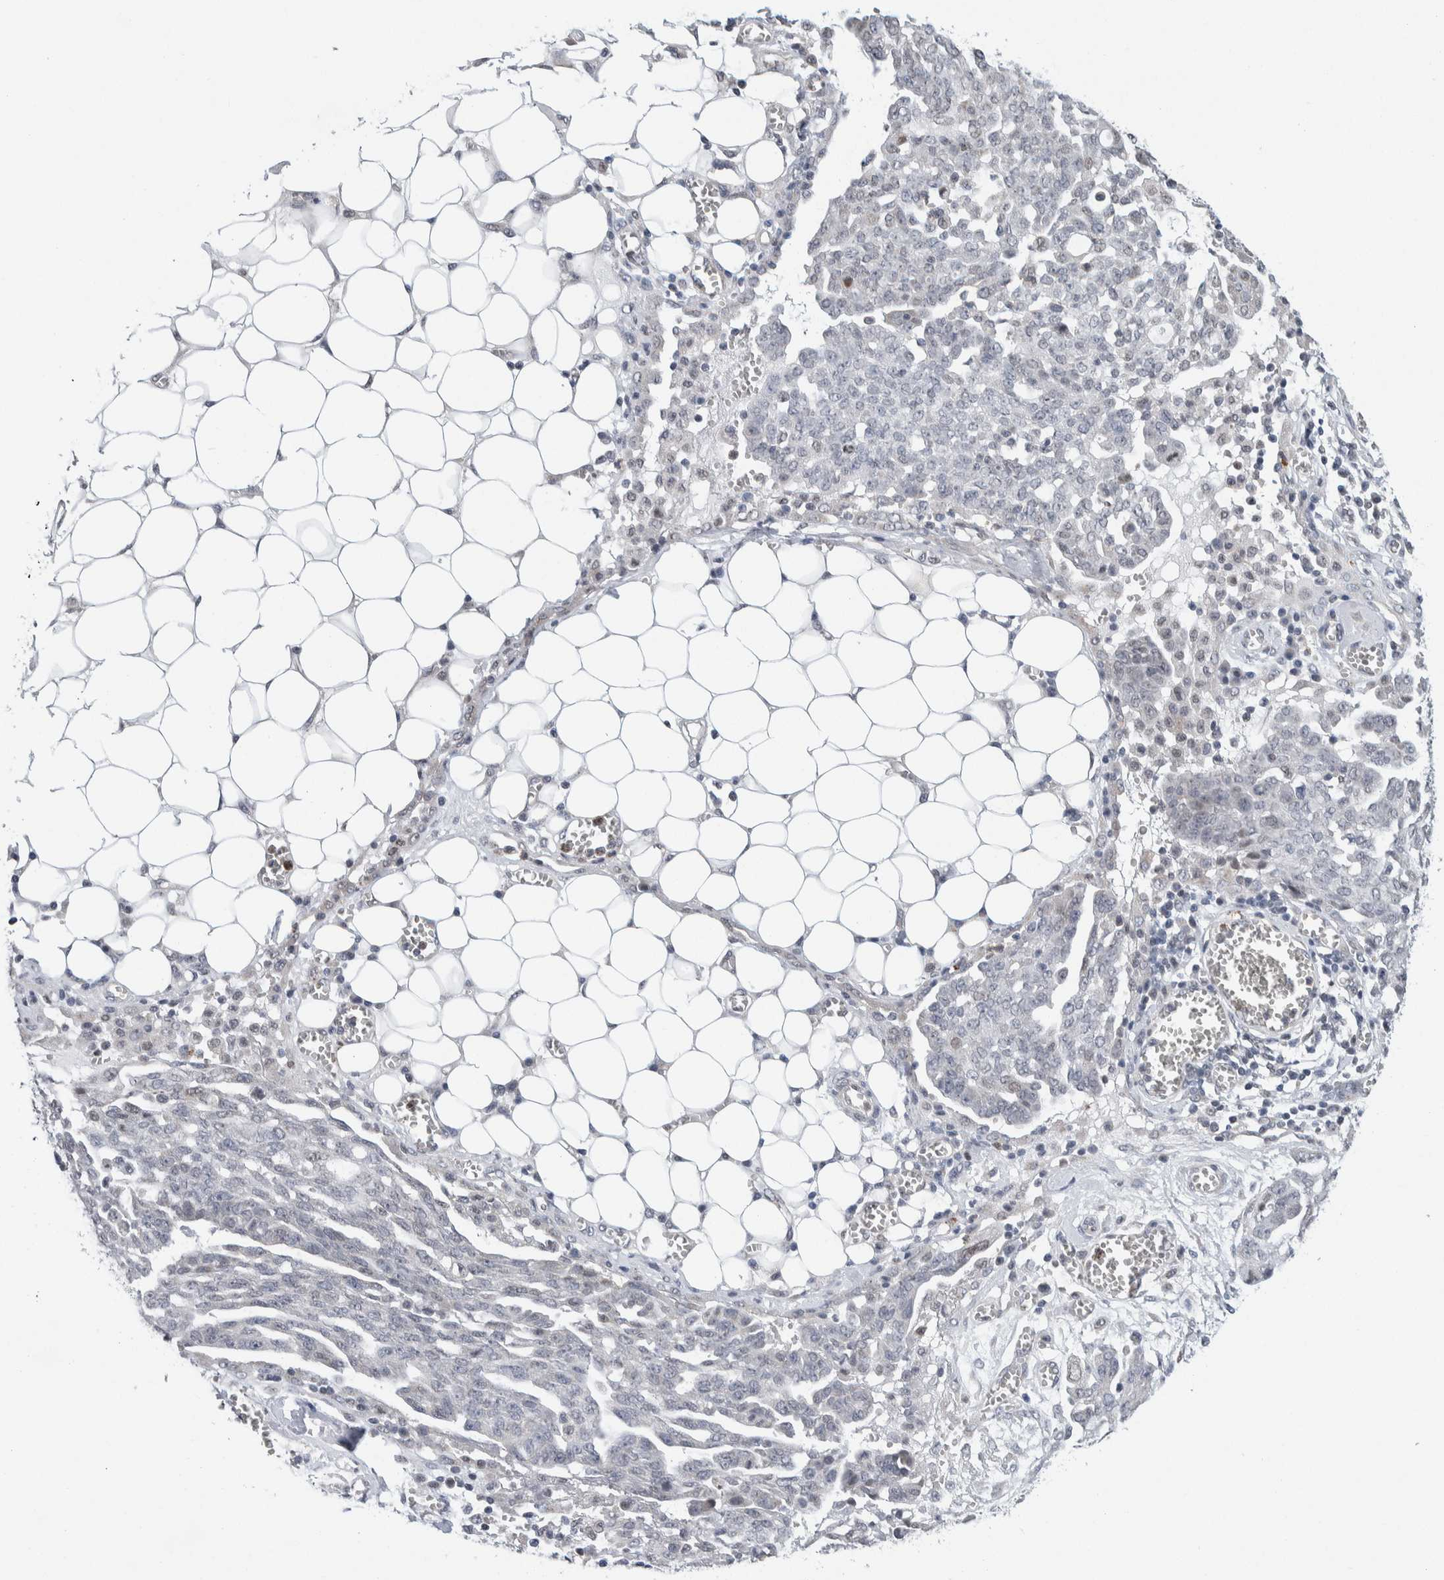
{"staining": {"intensity": "negative", "quantity": "none", "location": "none"}, "tissue": "ovarian cancer", "cell_type": "Tumor cells", "image_type": "cancer", "snomed": [{"axis": "morphology", "description": "Cystadenocarcinoma, serous, NOS"}, {"axis": "topography", "description": "Soft tissue"}, {"axis": "topography", "description": "Ovary"}], "caption": "The image shows no significant positivity in tumor cells of ovarian cancer. Nuclei are stained in blue.", "gene": "NEUROD1", "patient": {"sex": "female", "age": 57}}